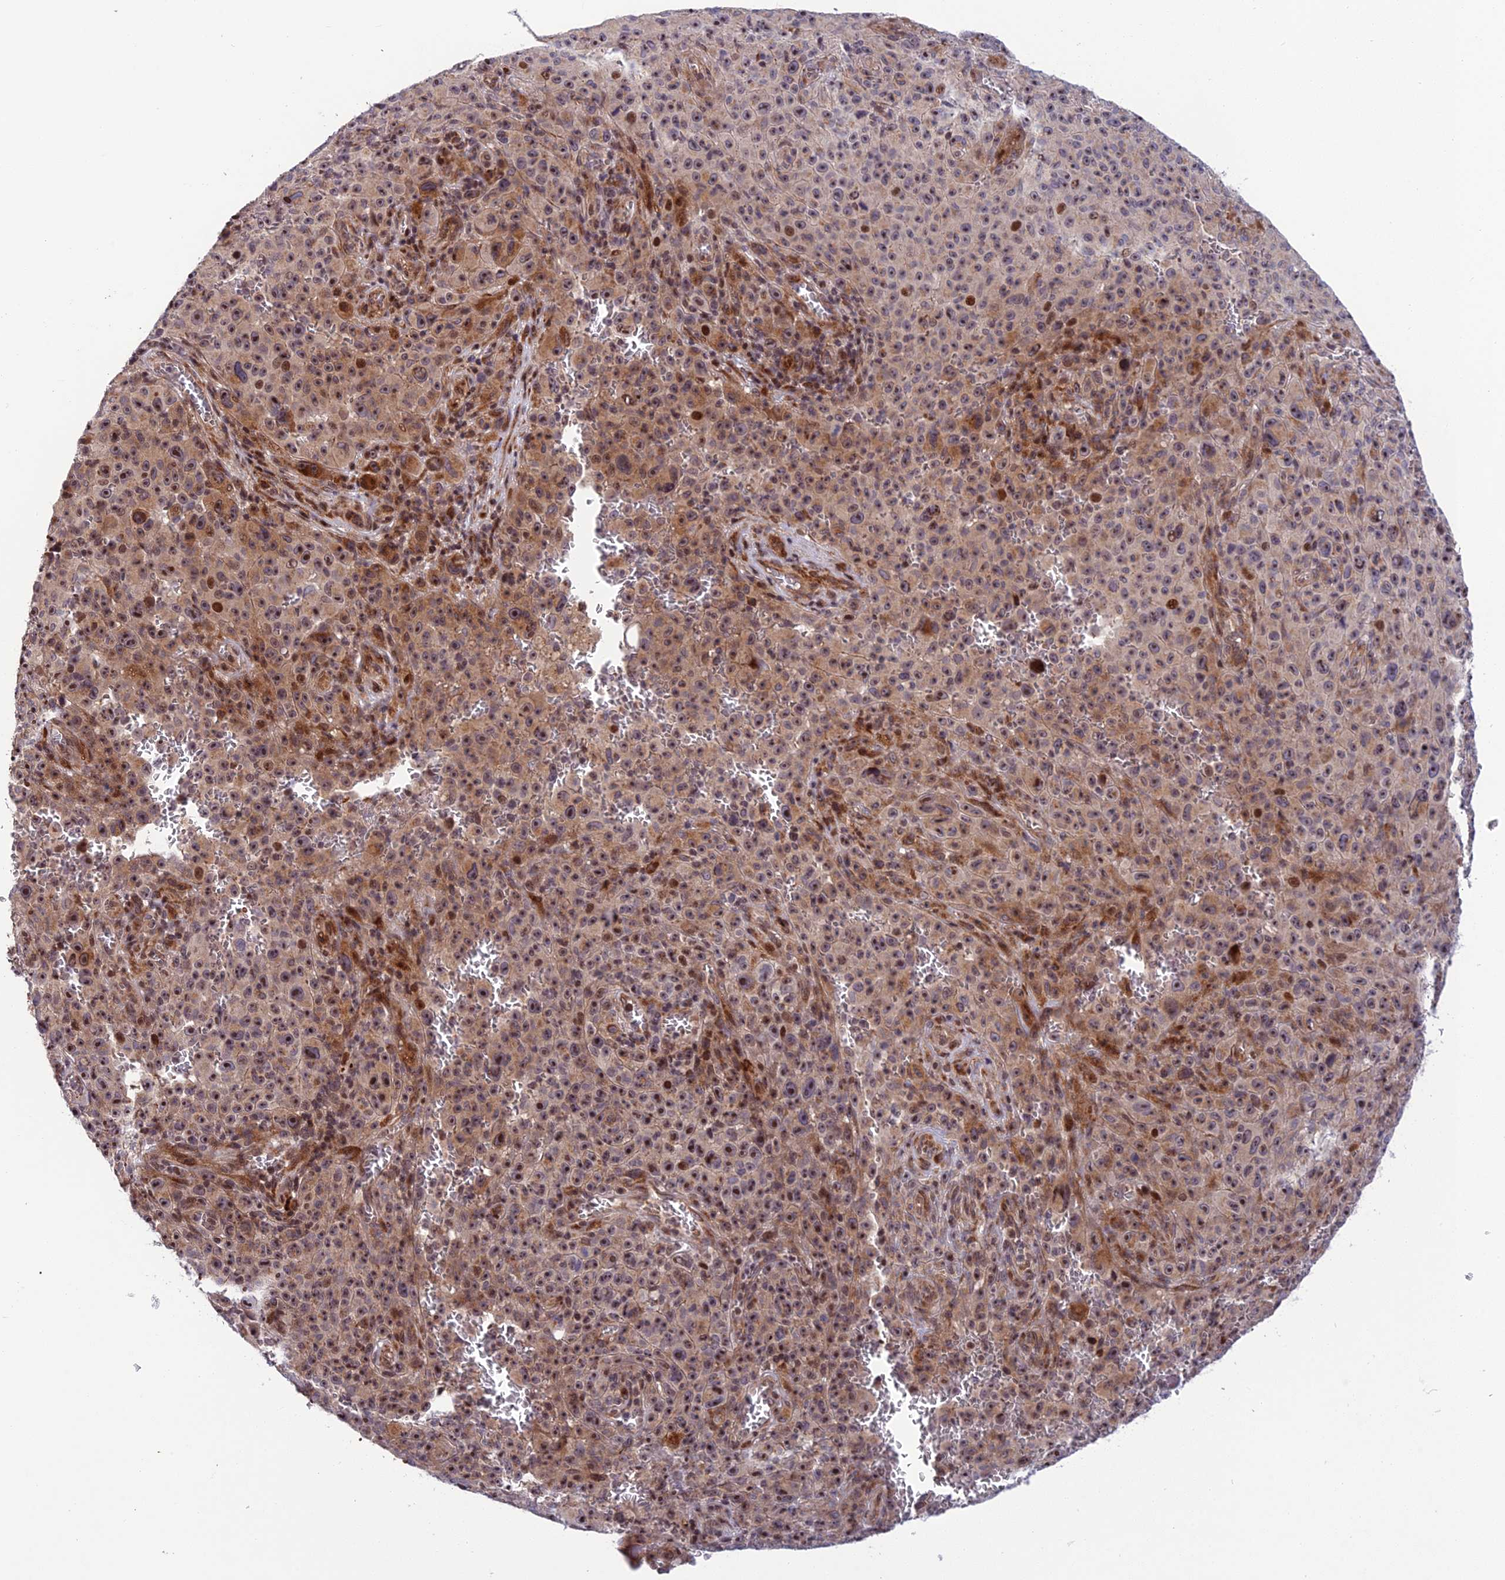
{"staining": {"intensity": "moderate", "quantity": "25%-75%", "location": "cytoplasmic/membranous,nuclear"}, "tissue": "melanoma", "cell_type": "Tumor cells", "image_type": "cancer", "snomed": [{"axis": "morphology", "description": "Malignant melanoma, NOS"}, {"axis": "topography", "description": "Skin"}], "caption": "Malignant melanoma tissue displays moderate cytoplasmic/membranous and nuclear staining in approximately 25%-75% of tumor cells", "gene": "SMIM7", "patient": {"sex": "female", "age": 82}}